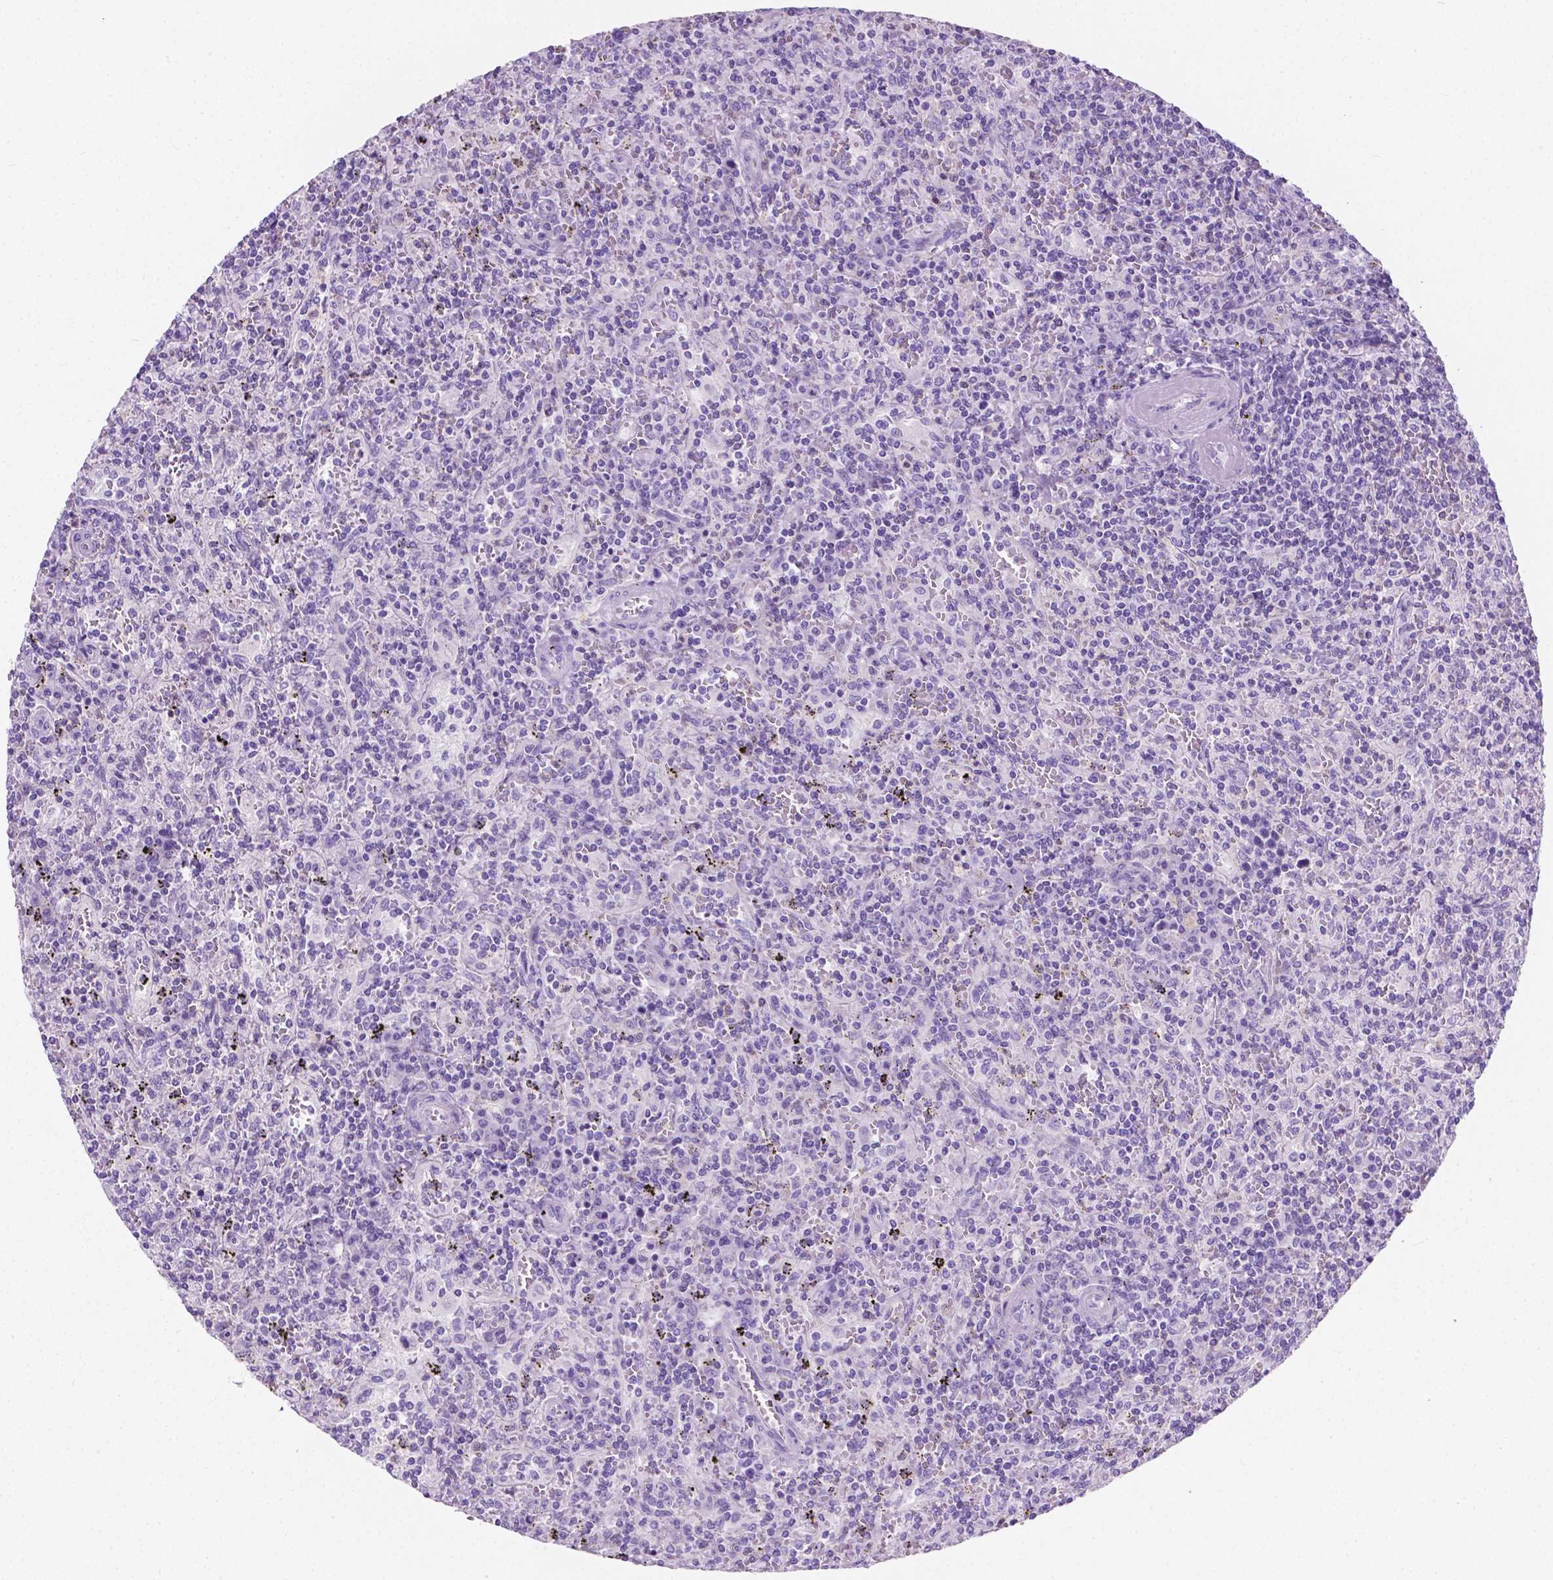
{"staining": {"intensity": "negative", "quantity": "none", "location": "none"}, "tissue": "lymphoma", "cell_type": "Tumor cells", "image_type": "cancer", "snomed": [{"axis": "morphology", "description": "Malignant lymphoma, non-Hodgkin's type, Low grade"}, {"axis": "topography", "description": "Spleen"}], "caption": "The immunohistochemistry (IHC) micrograph has no significant expression in tumor cells of malignant lymphoma, non-Hodgkin's type (low-grade) tissue.", "gene": "GNAO1", "patient": {"sex": "male", "age": 62}}